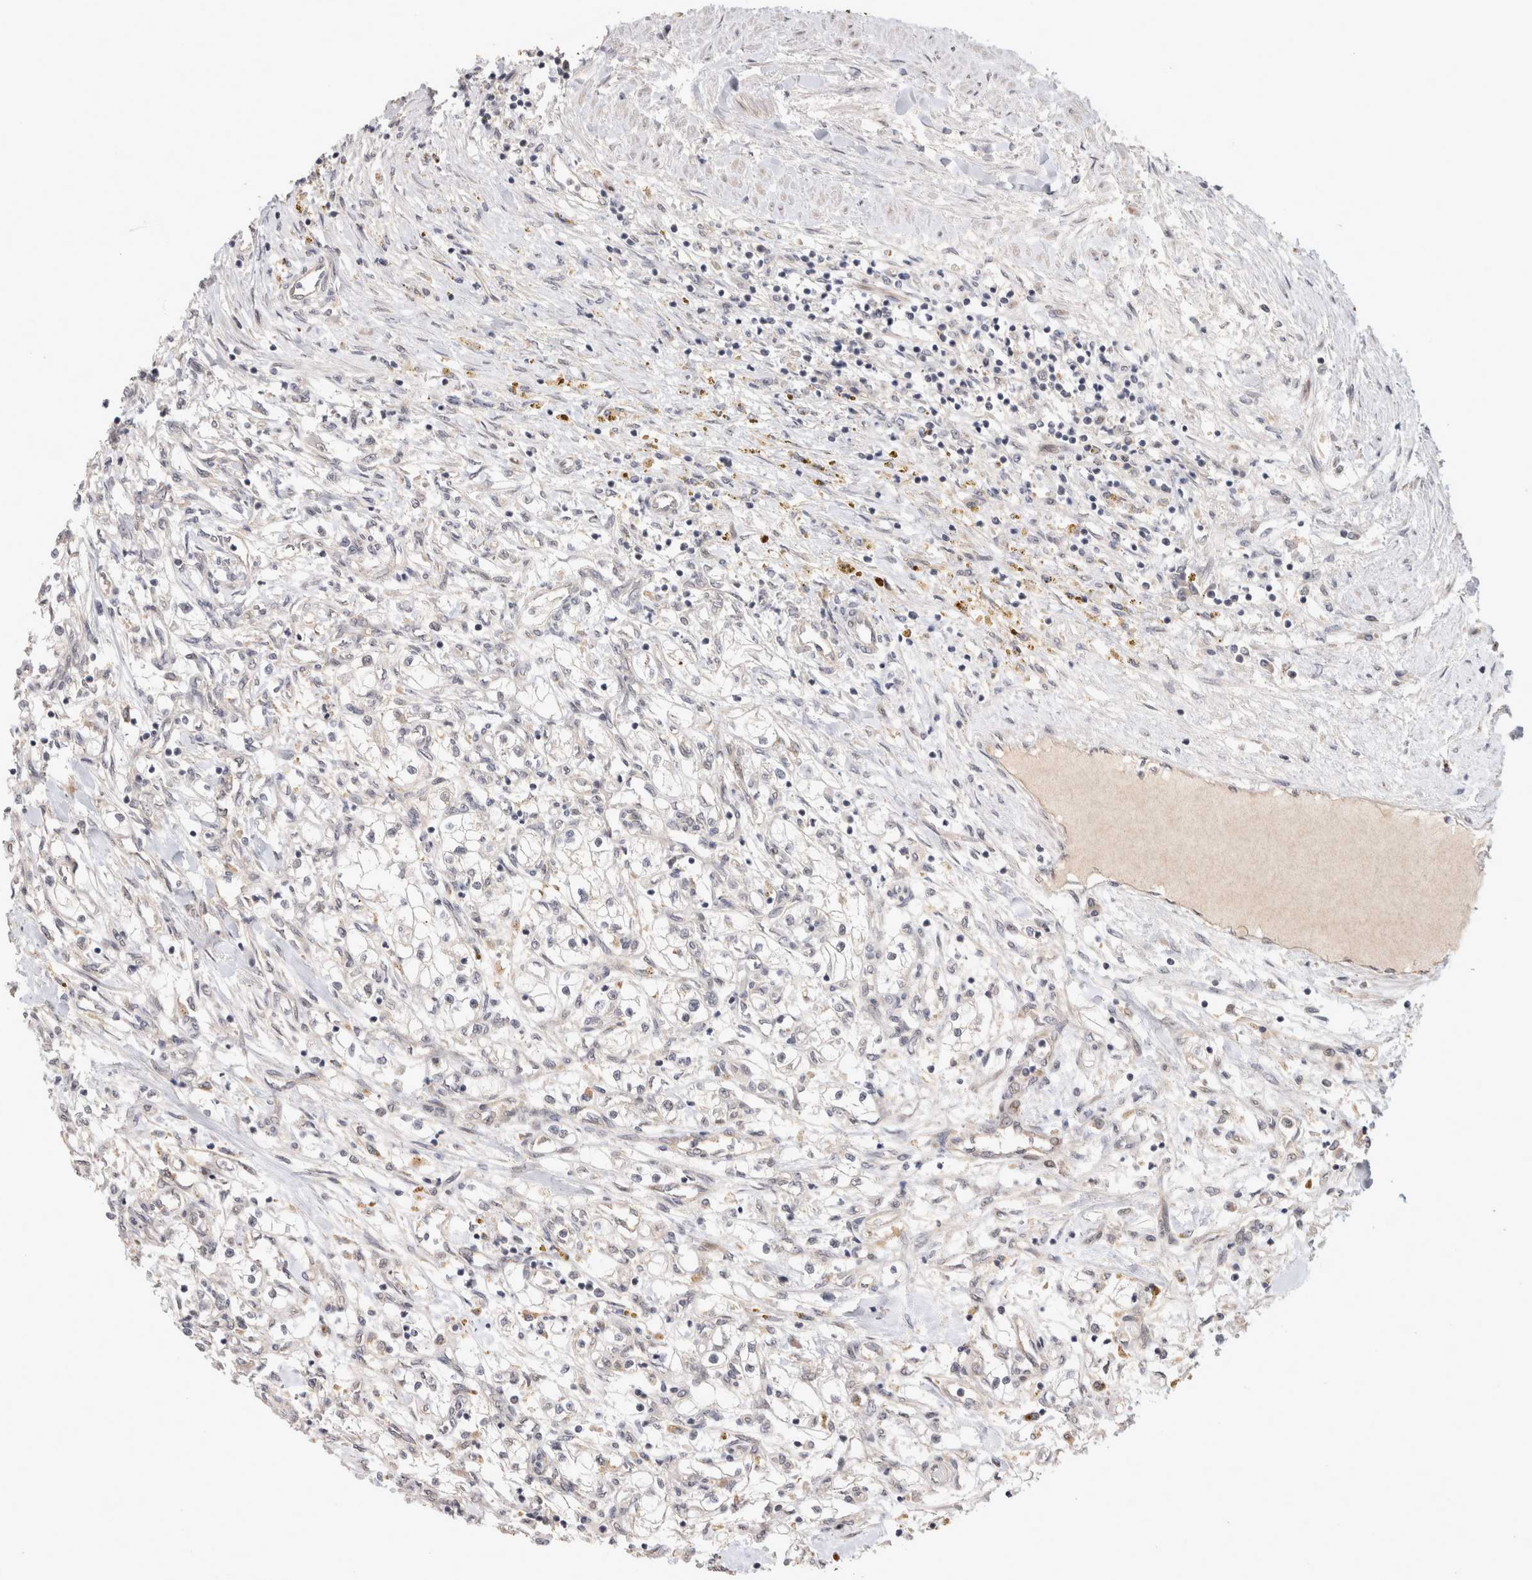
{"staining": {"intensity": "negative", "quantity": "none", "location": "none"}, "tissue": "renal cancer", "cell_type": "Tumor cells", "image_type": "cancer", "snomed": [{"axis": "morphology", "description": "Adenocarcinoma, NOS"}, {"axis": "topography", "description": "Kidney"}], "caption": "High magnification brightfield microscopy of renal adenocarcinoma stained with DAB (3,3'-diaminobenzidine) (brown) and counterstained with hematoxylin (blue): tumor cells show no significant positivity.", "gene": "CRISPLD1", "patient": {"sex": "male", "age": 68}}